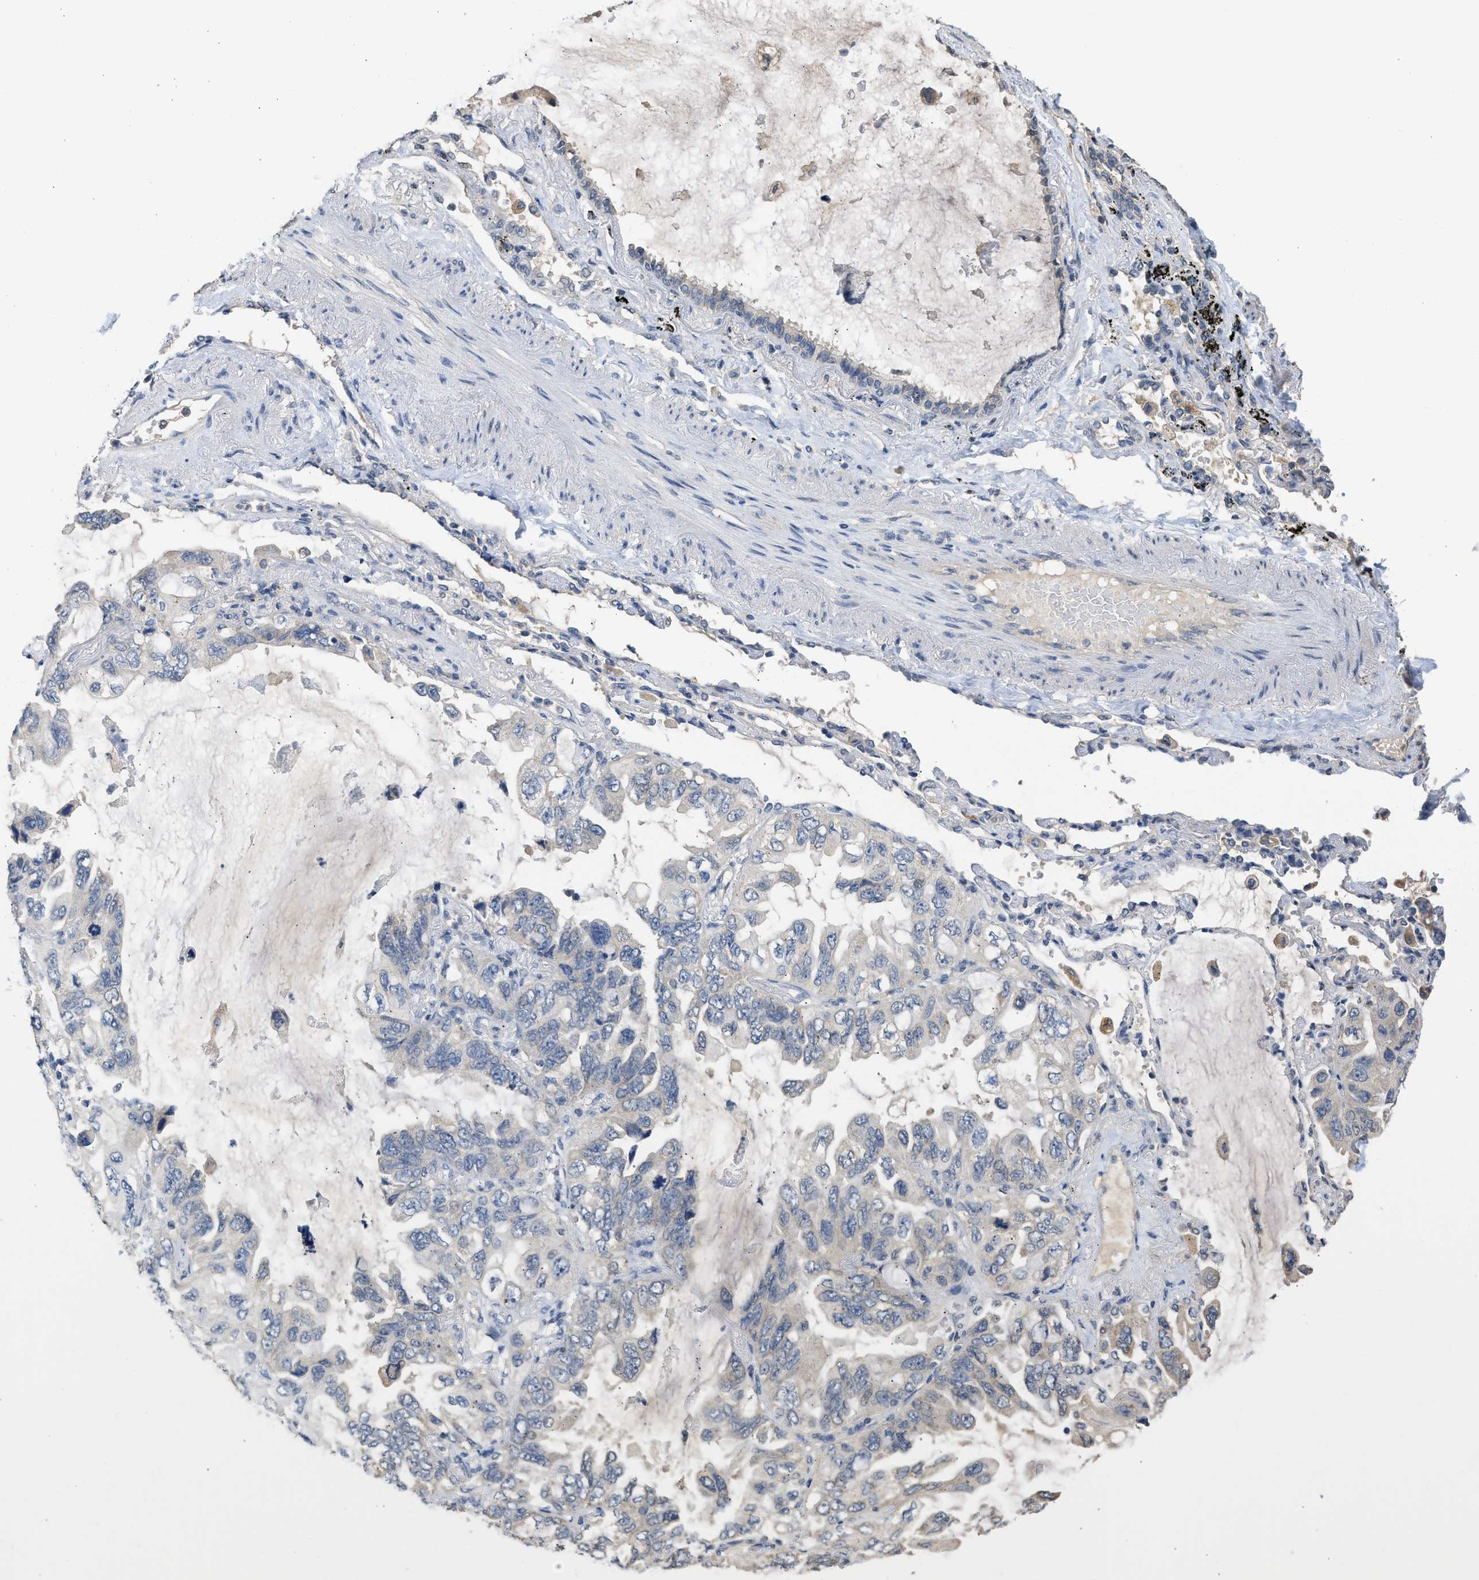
{"staining": {"intensity": "negative", "quantity": "none", "location": "none"}, "tissue": "lung cancer", "cell_type": "Tumor cells", "image_type": "cancer", "snomed": [{"axis": "morphology", "description": "Squamous cell carcinoma, NOS"}, {"axis": "topography", "description": "Lung"}], "caption": "Immunohistochemical staining of human lung cancer (squamous cell carcinoma) demonstrates no significant expression in tumor cells.", "gene": "SULT2A1", "patient": {"sex": "female", "age": 73}}